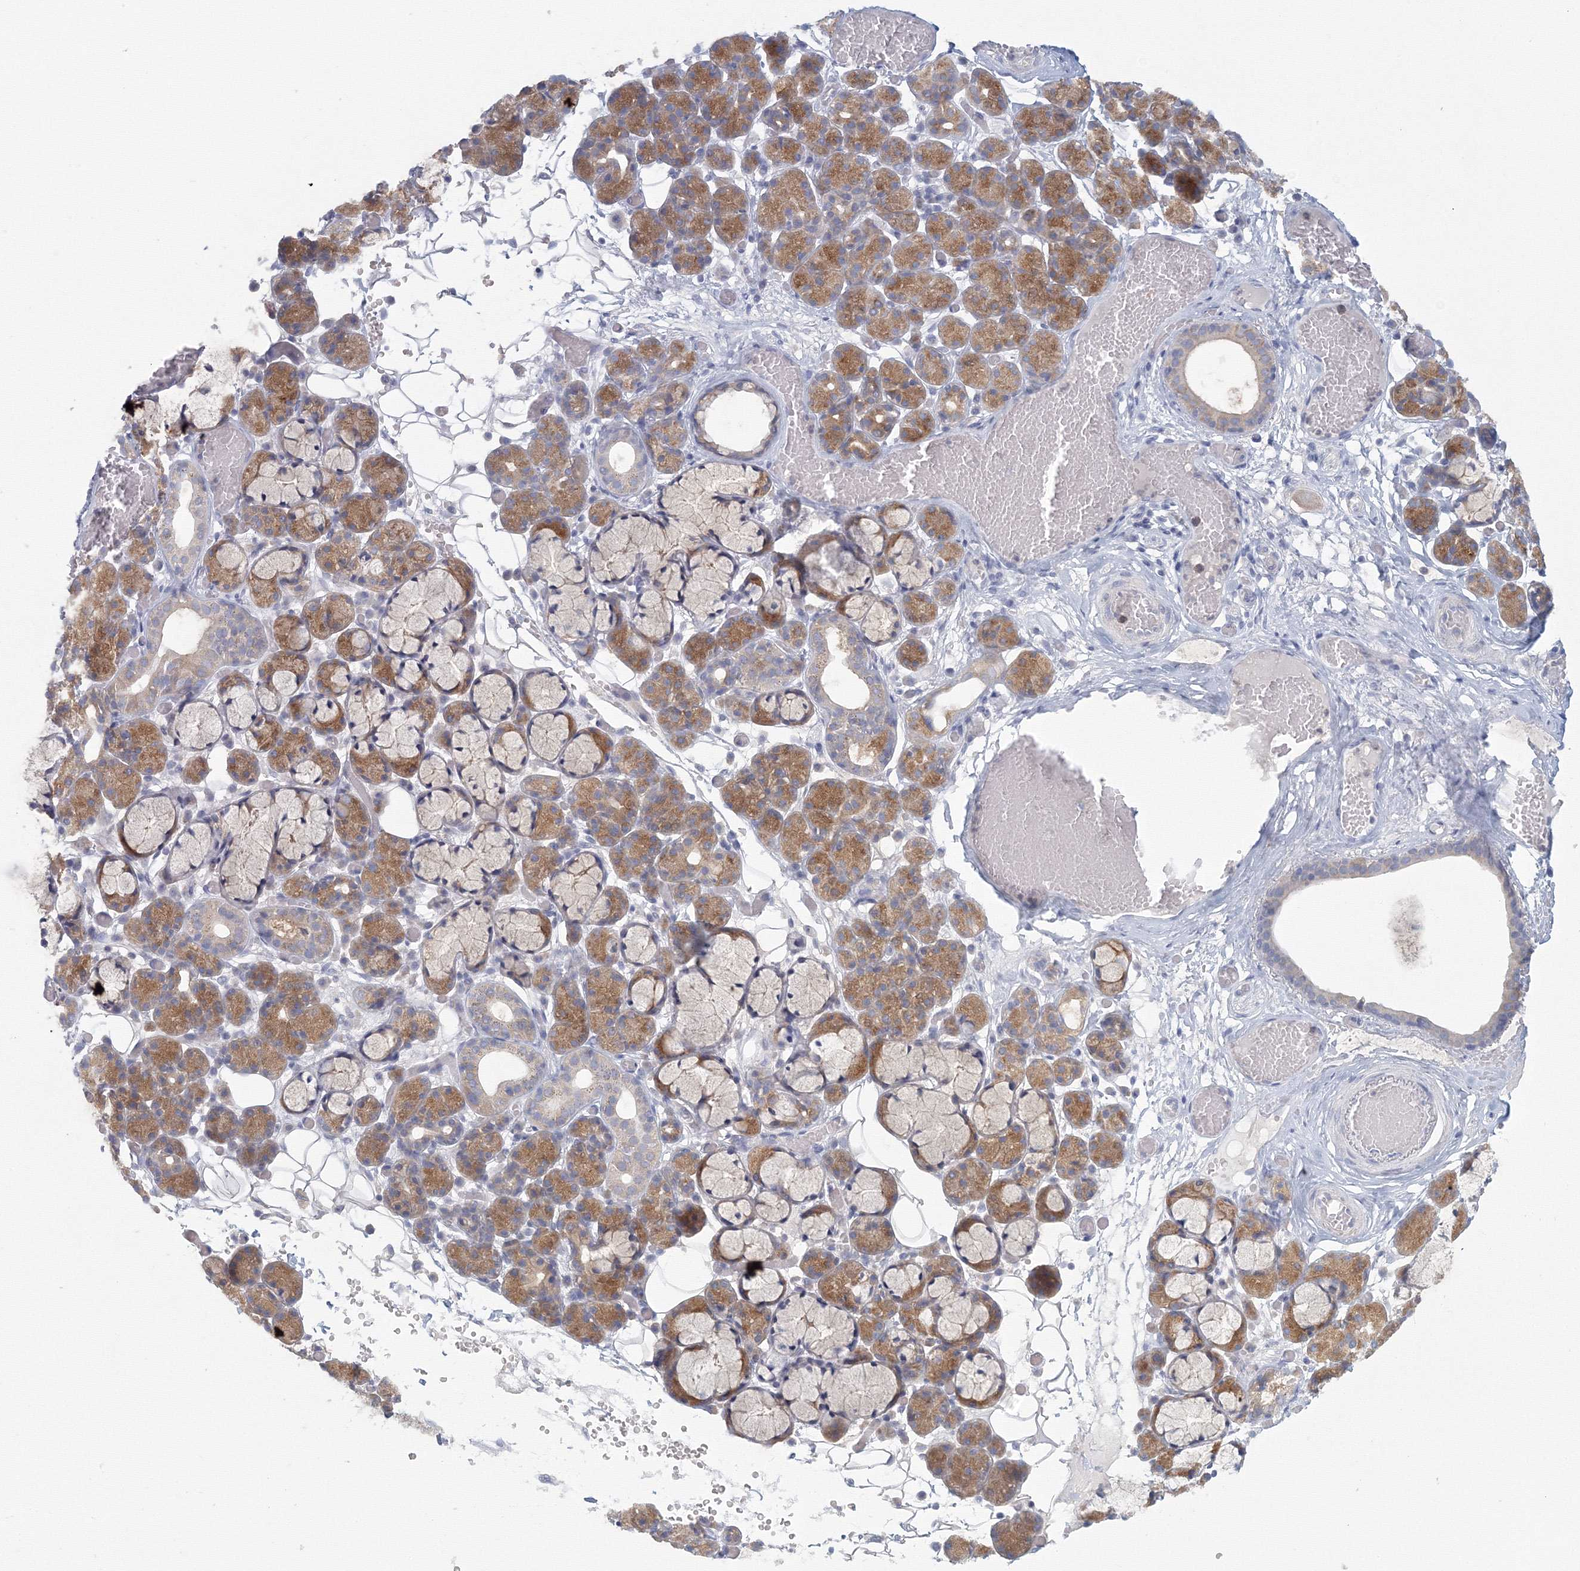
{"staining": {"intensity": "moderate", "quantity": ">75%", "location": "cytoplasmic/membranous"}, "tissue": "salivary gland", "cell_type": "Glandular cells", "image_type": "normal", "snomed": [{"axis": "morphology", "description": "Normal tissue, NOS"}, {"axis": "topography", "description": "Salivary gland"}], "caption": "The image exhibits staining of benign salivary gland, revealing moderate cytoplasmic/membranous protein positivity (brown color) within glandular cells. Nuclei are stained in blue.", "gene": "TACC2", "patient": {"sex": "male", "age": 63}}